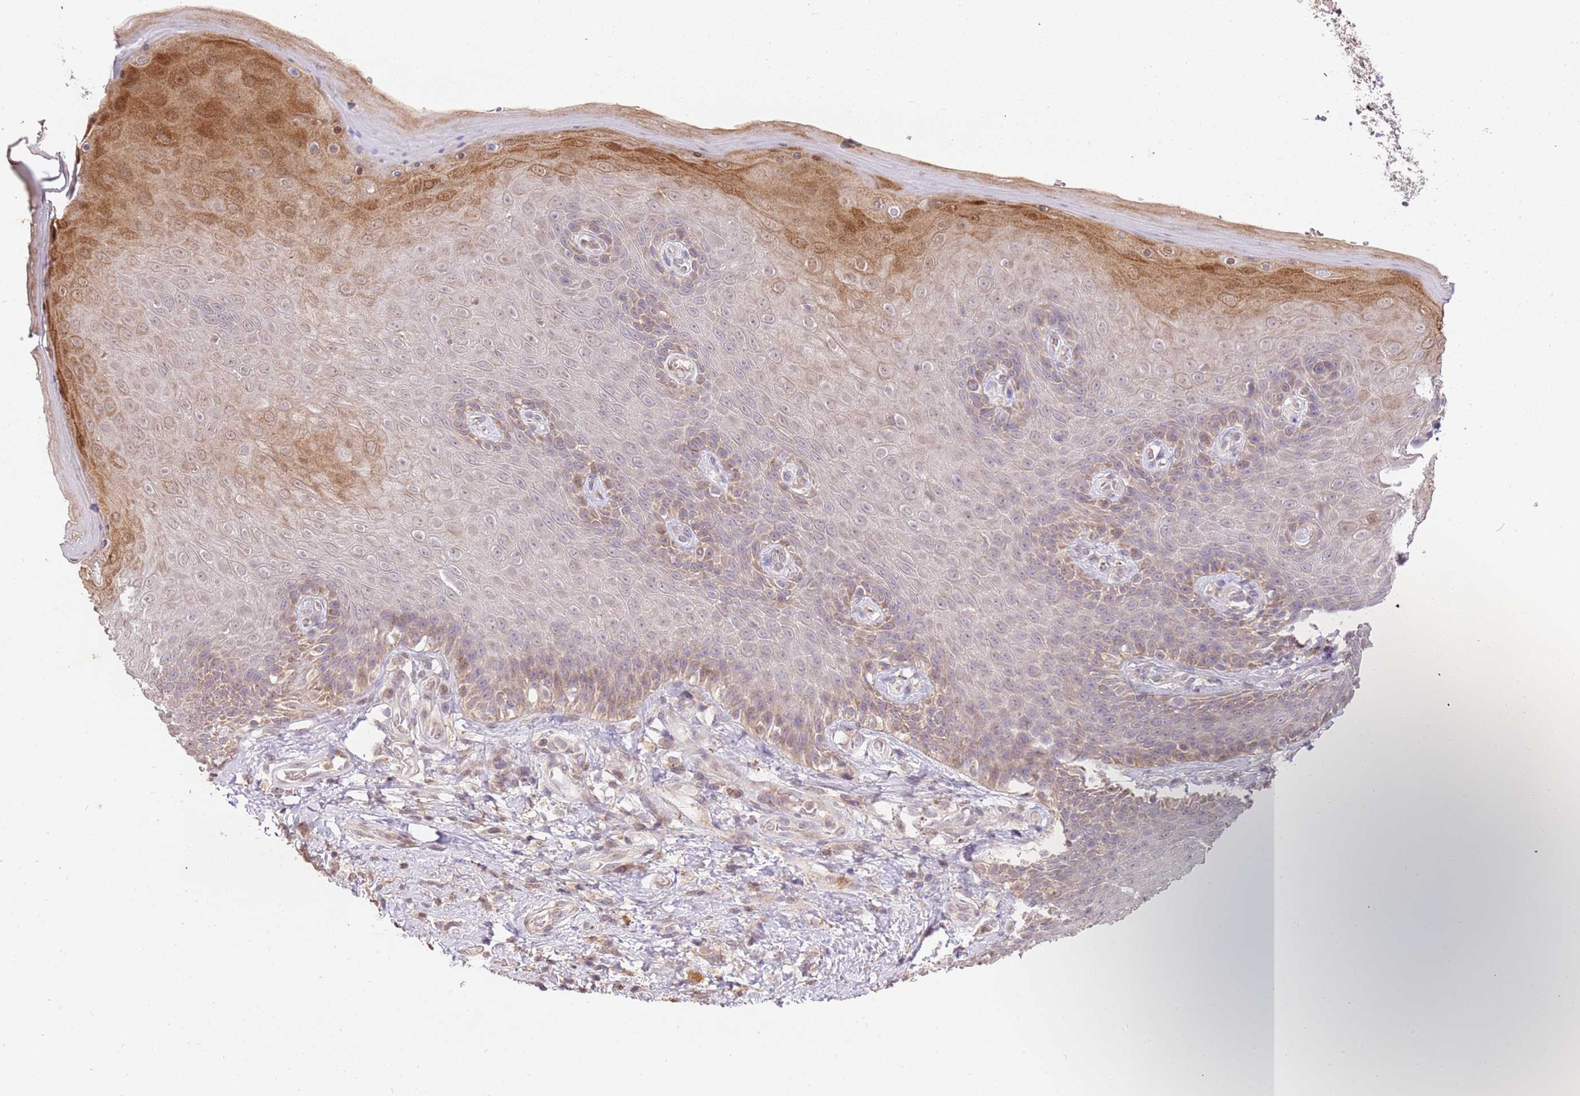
{"staining": {"intensity": "moderate", "quantity": "<25%", "location": "cytoplasmic/membranous,nuclear"}, "tissue": "skin", "cell_type": "Epidermal cells", "image_type": "normal", "snomed": [{"axis": "morphology", "description": "Normal tissue, NOS"}, {"axis": "topography", "description": "Anal"}, {"axis": "topography", "description": "Peripheral nerve tissue"}], "caption": "Protein expression analysis of unremarkable human skin reveals moderate cytoplasmic/membranous,nuclear staining in approximately <25% of epidermal cells. (brown staining indicates protein expression, while blue staining denotes nuclei).", "gene": "SLC16A4", "patient": {"sex": "male", "age": 53}}